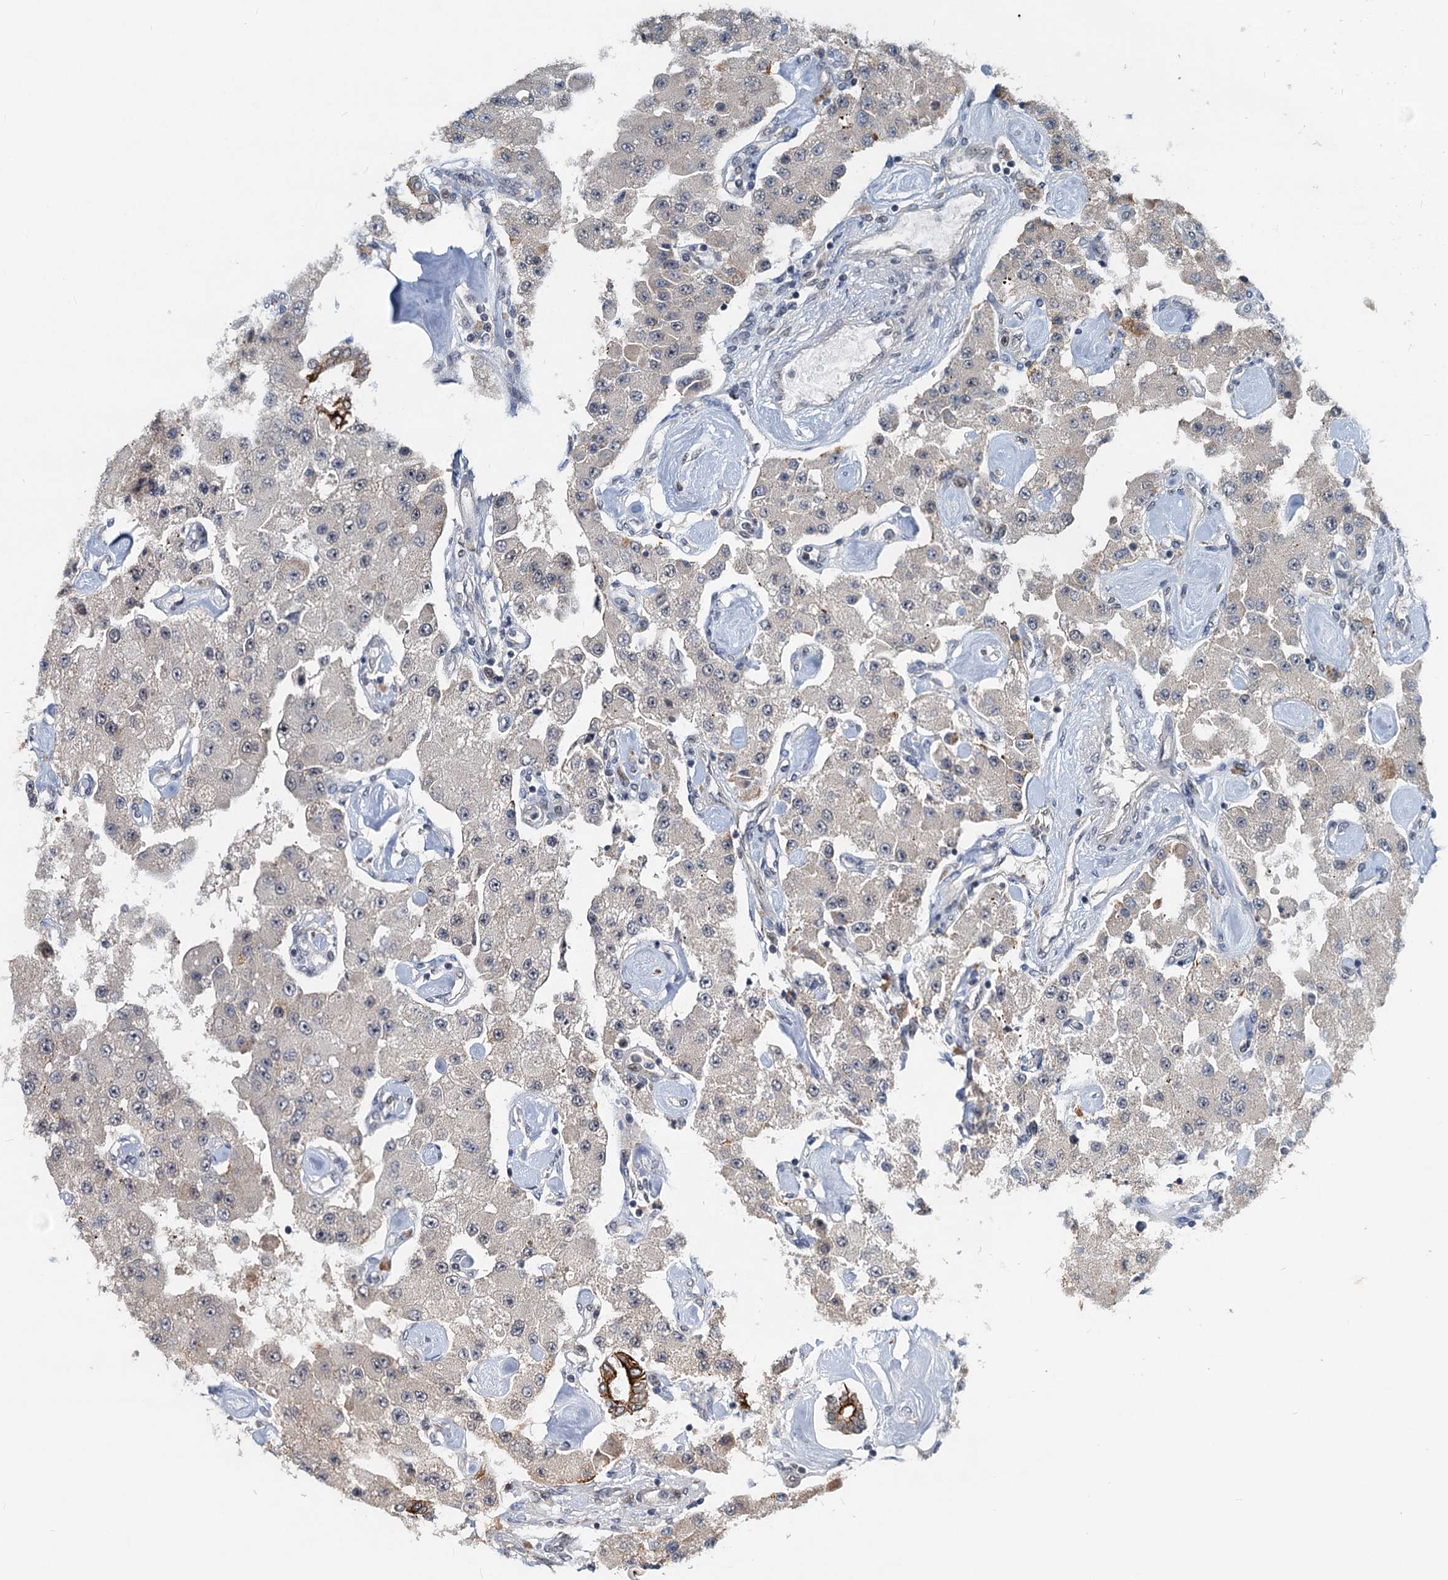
{"staining": {"intensity": "negative", "quantity": "none", "location": "none"}, "tissue": "carcinoid", "cell_type": "Tumor cells", "image_type": "cancer", "snomed": [{"axis": "morphology", "description": "Carcinoid, malignant, NOS"}, {"axis": "topography", "description": "Pancreas"}], "caption": "High magnification brightfield microscopy of carcinoid (malignant) stained with DAB (brown) and counterstained with hematoxylin (blue): tumor cells show no significant expression.", "gene": "RITA1", "patient": {"sex": "male", "age": 41}}